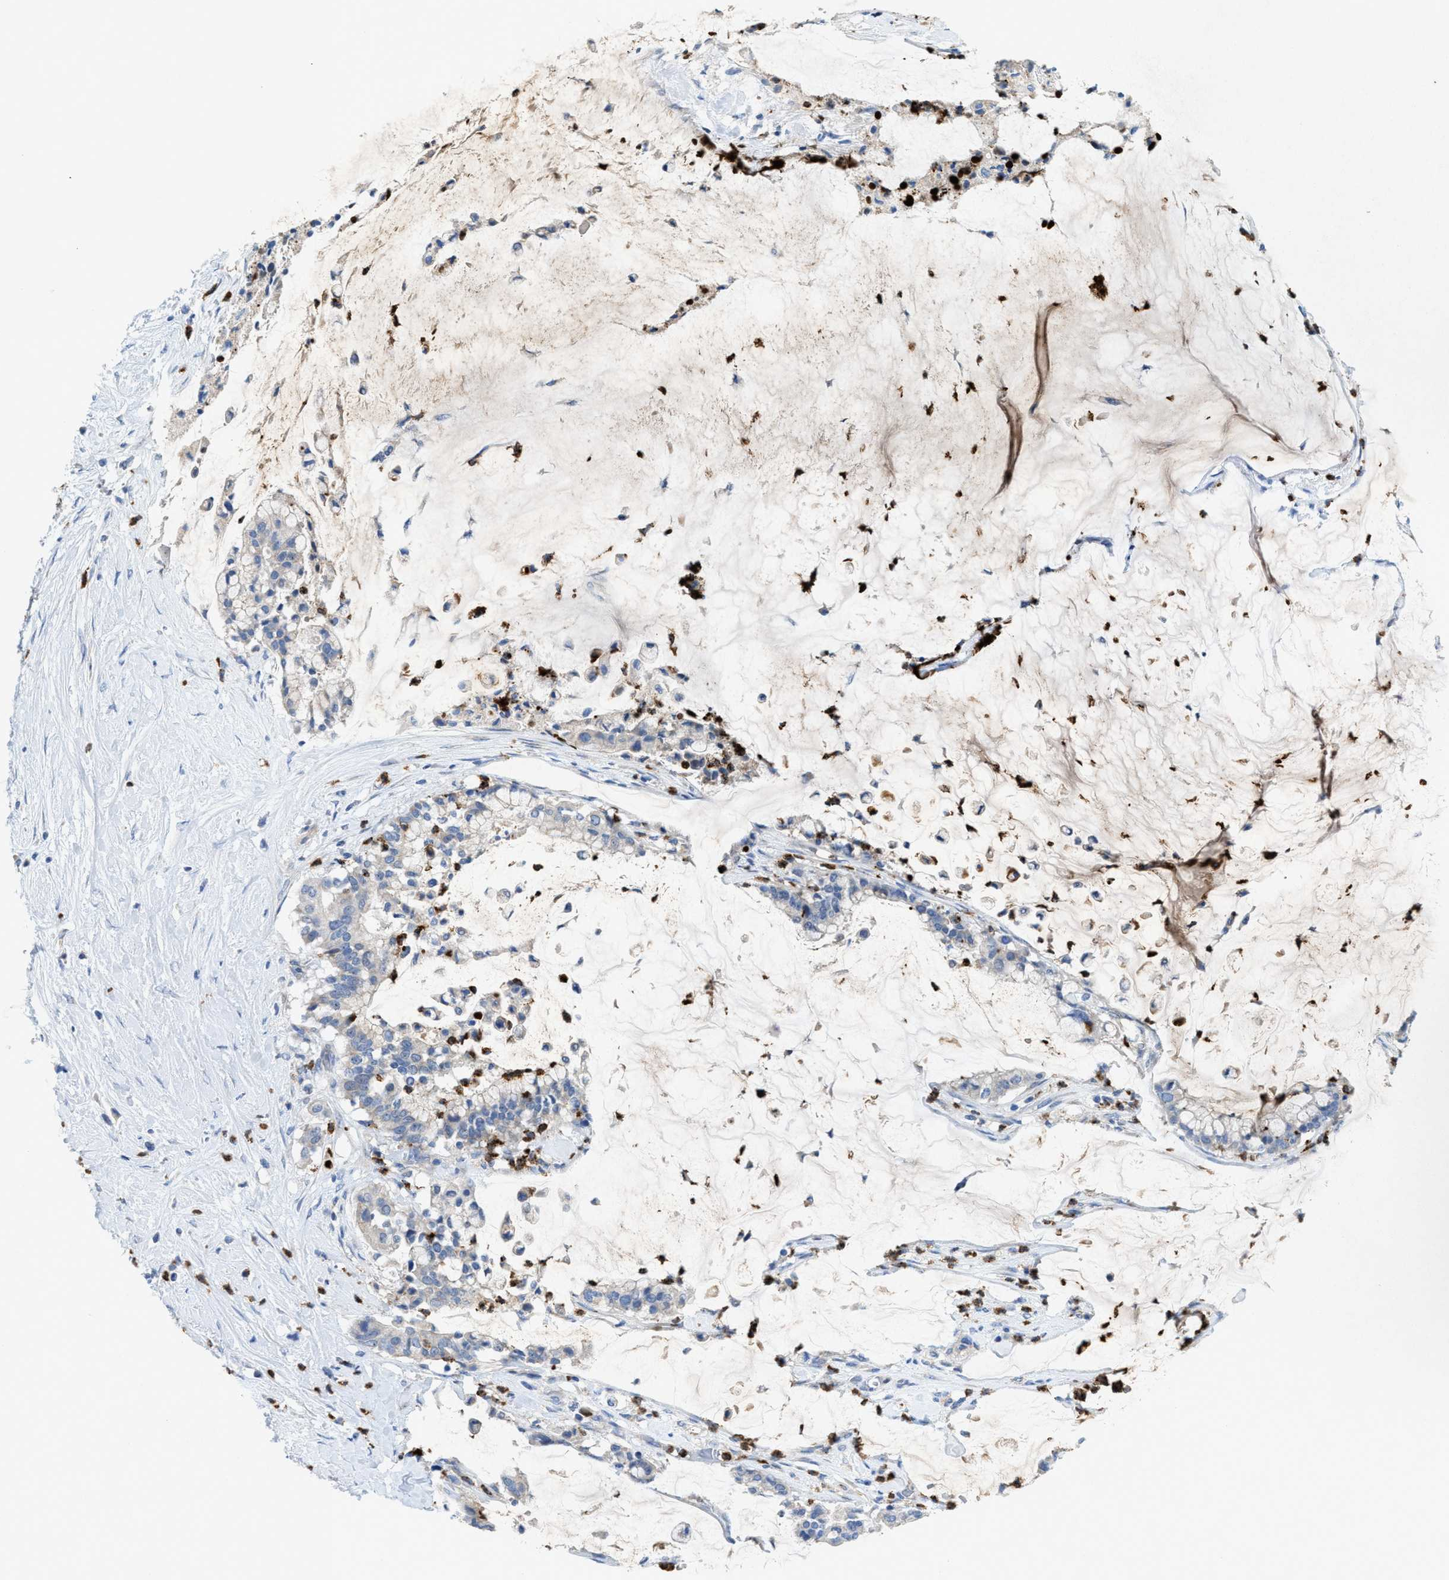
{"staining": {"intensity": "negative", "quantity": "none", "location": "none"}, "tissue": "pancreatic cancer", "cell_type": "Tumor cells", "image_type": "cancer", "snomed": [{"axis": "morphology", "description": "Adenocarcinoma, NOS"}, {"axis": "topography", "description": "Pancreas"}], "caption": "Immunohistochemistry (IHC) of adenocarcinoma (pancreatic) reveals no staining in tumor cells.", "gene": "CMTM1", "patient": {"sex": "male", "age": 41}}